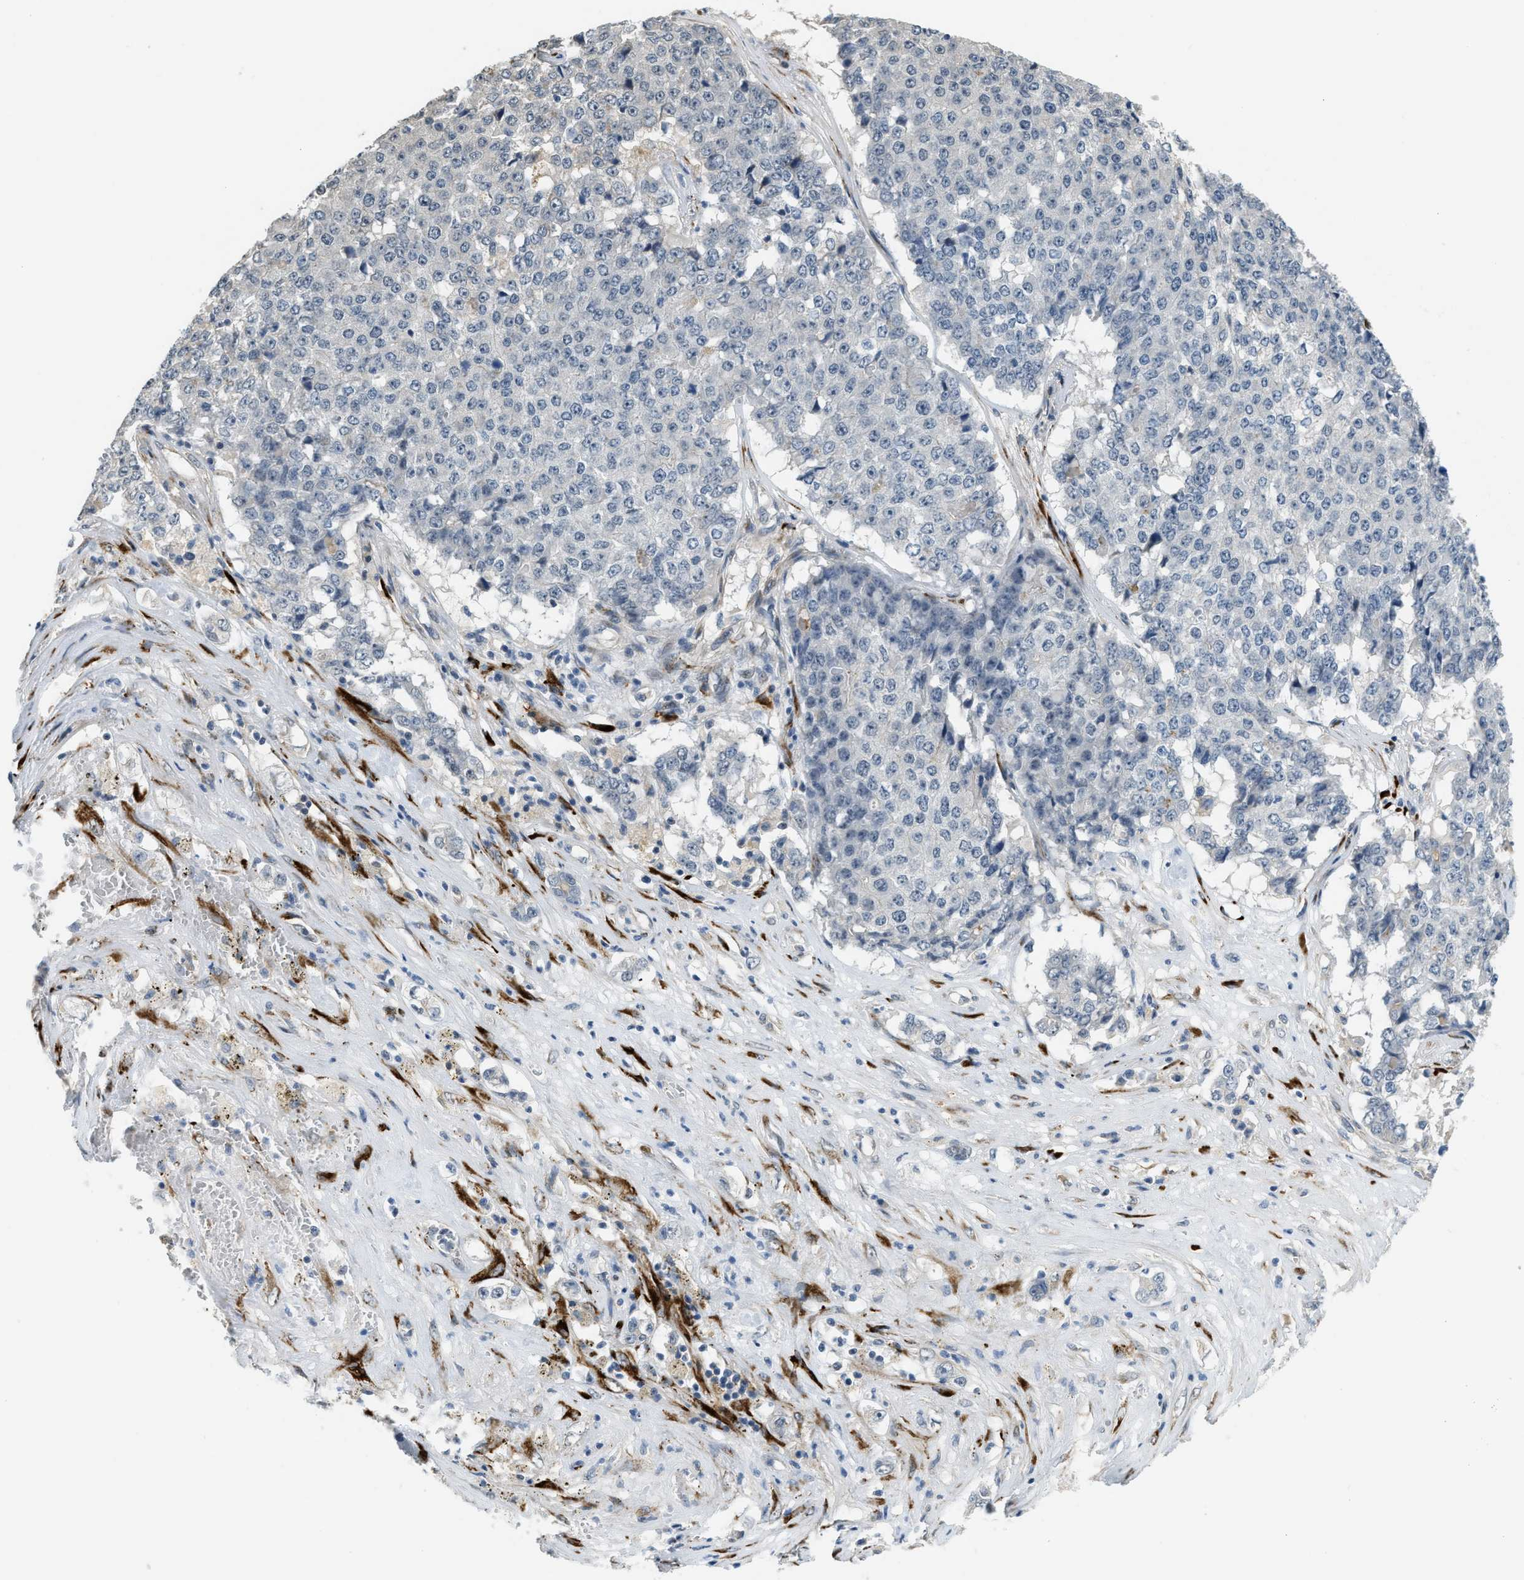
{"staining": {"intensity": "negative", "quantity": "none", "location": "none"}, "tissue": "pancreatic cancer", "cell_type": "Tumor cells", "image_type": "cancer", "snomed": [{"axis": "morphology", "description": "Adenocarcinoma, NOS"}, {"axis": "topography", "description": "Pancreas"}], "caption": "Protein analysis of pancreatic adenocarcinoma shows no significant positivity in tumor cells. (DAB IHC visualized using brightfield microscopy, high magnification).", "gene": "TMEM154", "patient": {"sex": "male", "age": 50}}